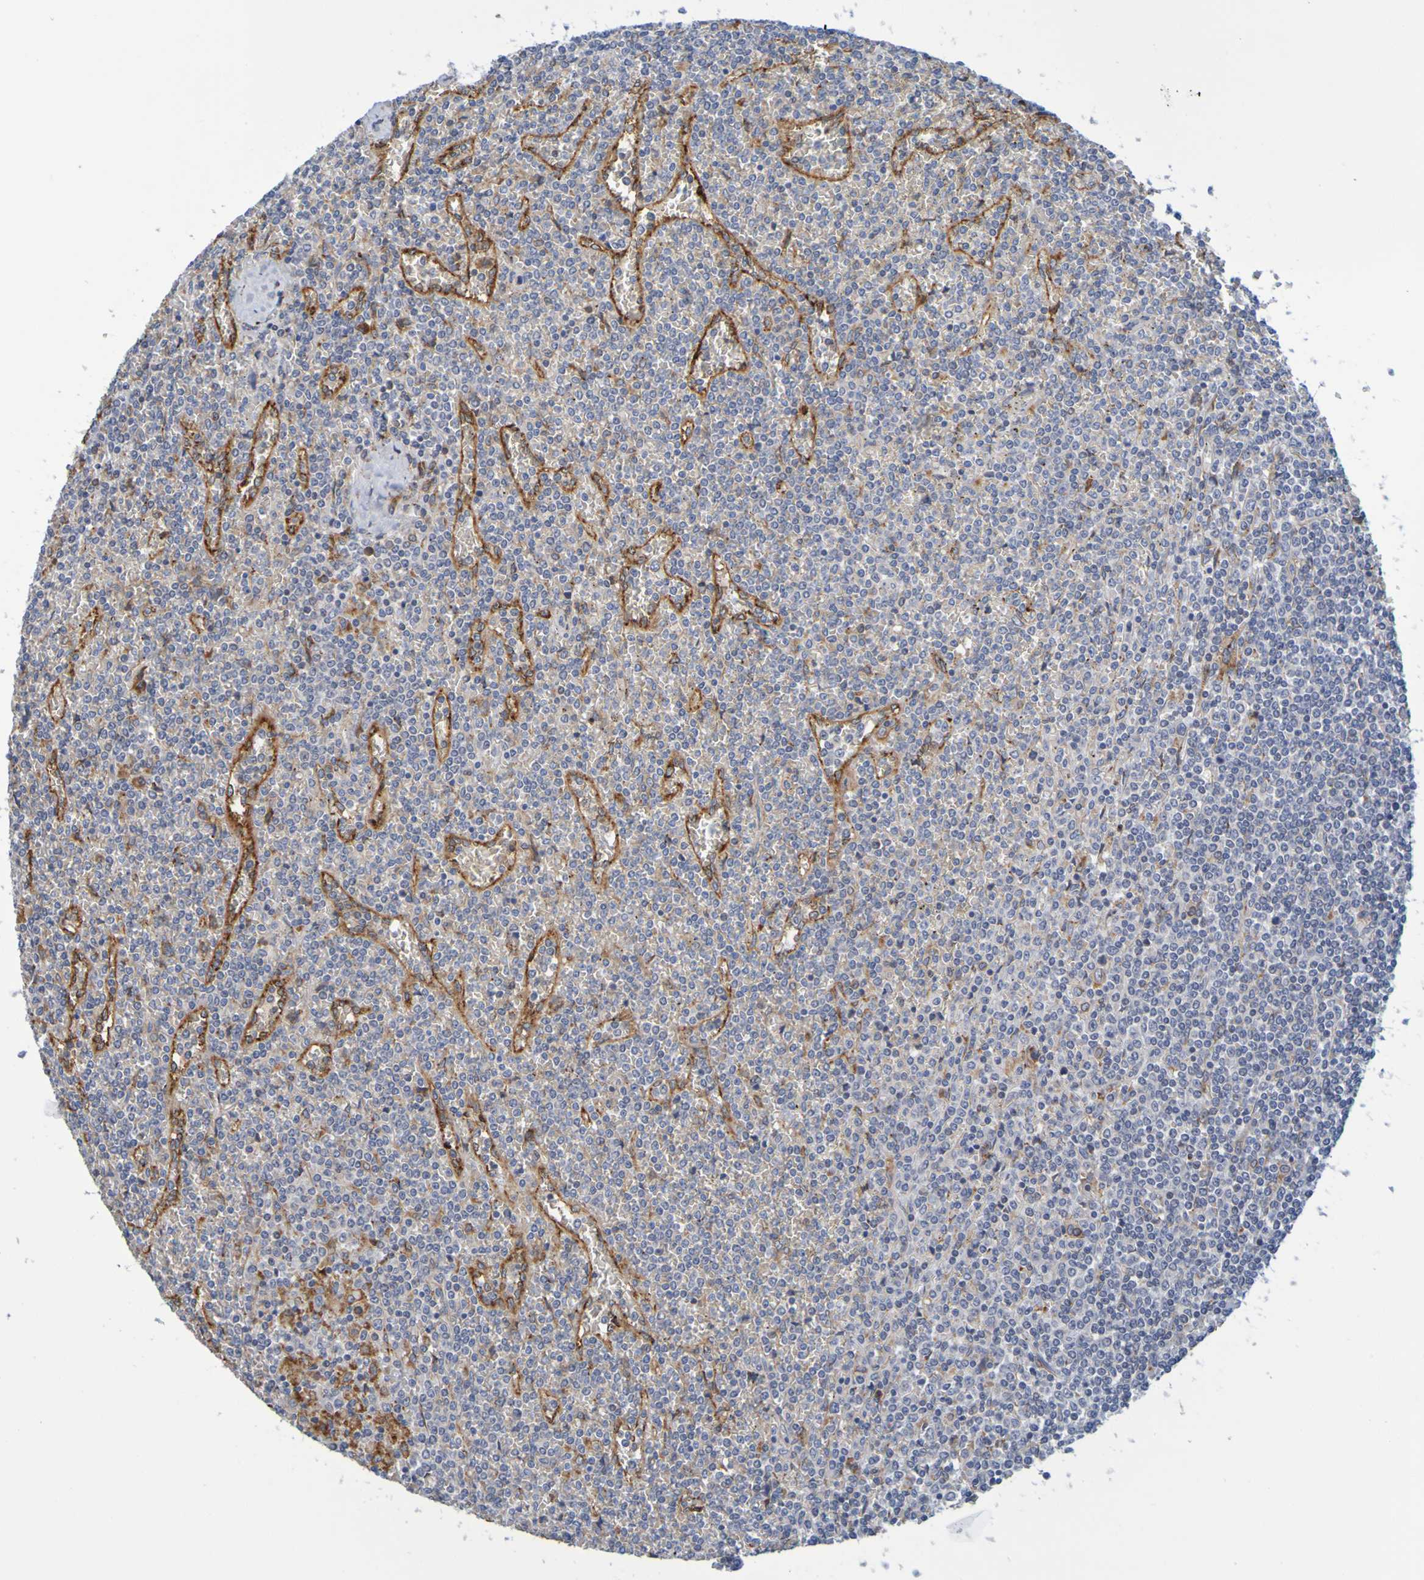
{"staining": {"intensity": "negative", "quantity": "none", "location": "none"}, "tissue": "lymphoma", "cell_type": "Tumor cells", "image_type": "cancer", "snomed": [{"axis": "morphology", "description": "Malignant lymphoma, non-Hodgkin's type, Low grade"}, {"axis": "topography", "description": "Spleen"}], "caption": "Tumor cells are negative for protein expression in human lymphoma.", "gene": "SIL1", "patient": {"sex": "female", "age": 19}}